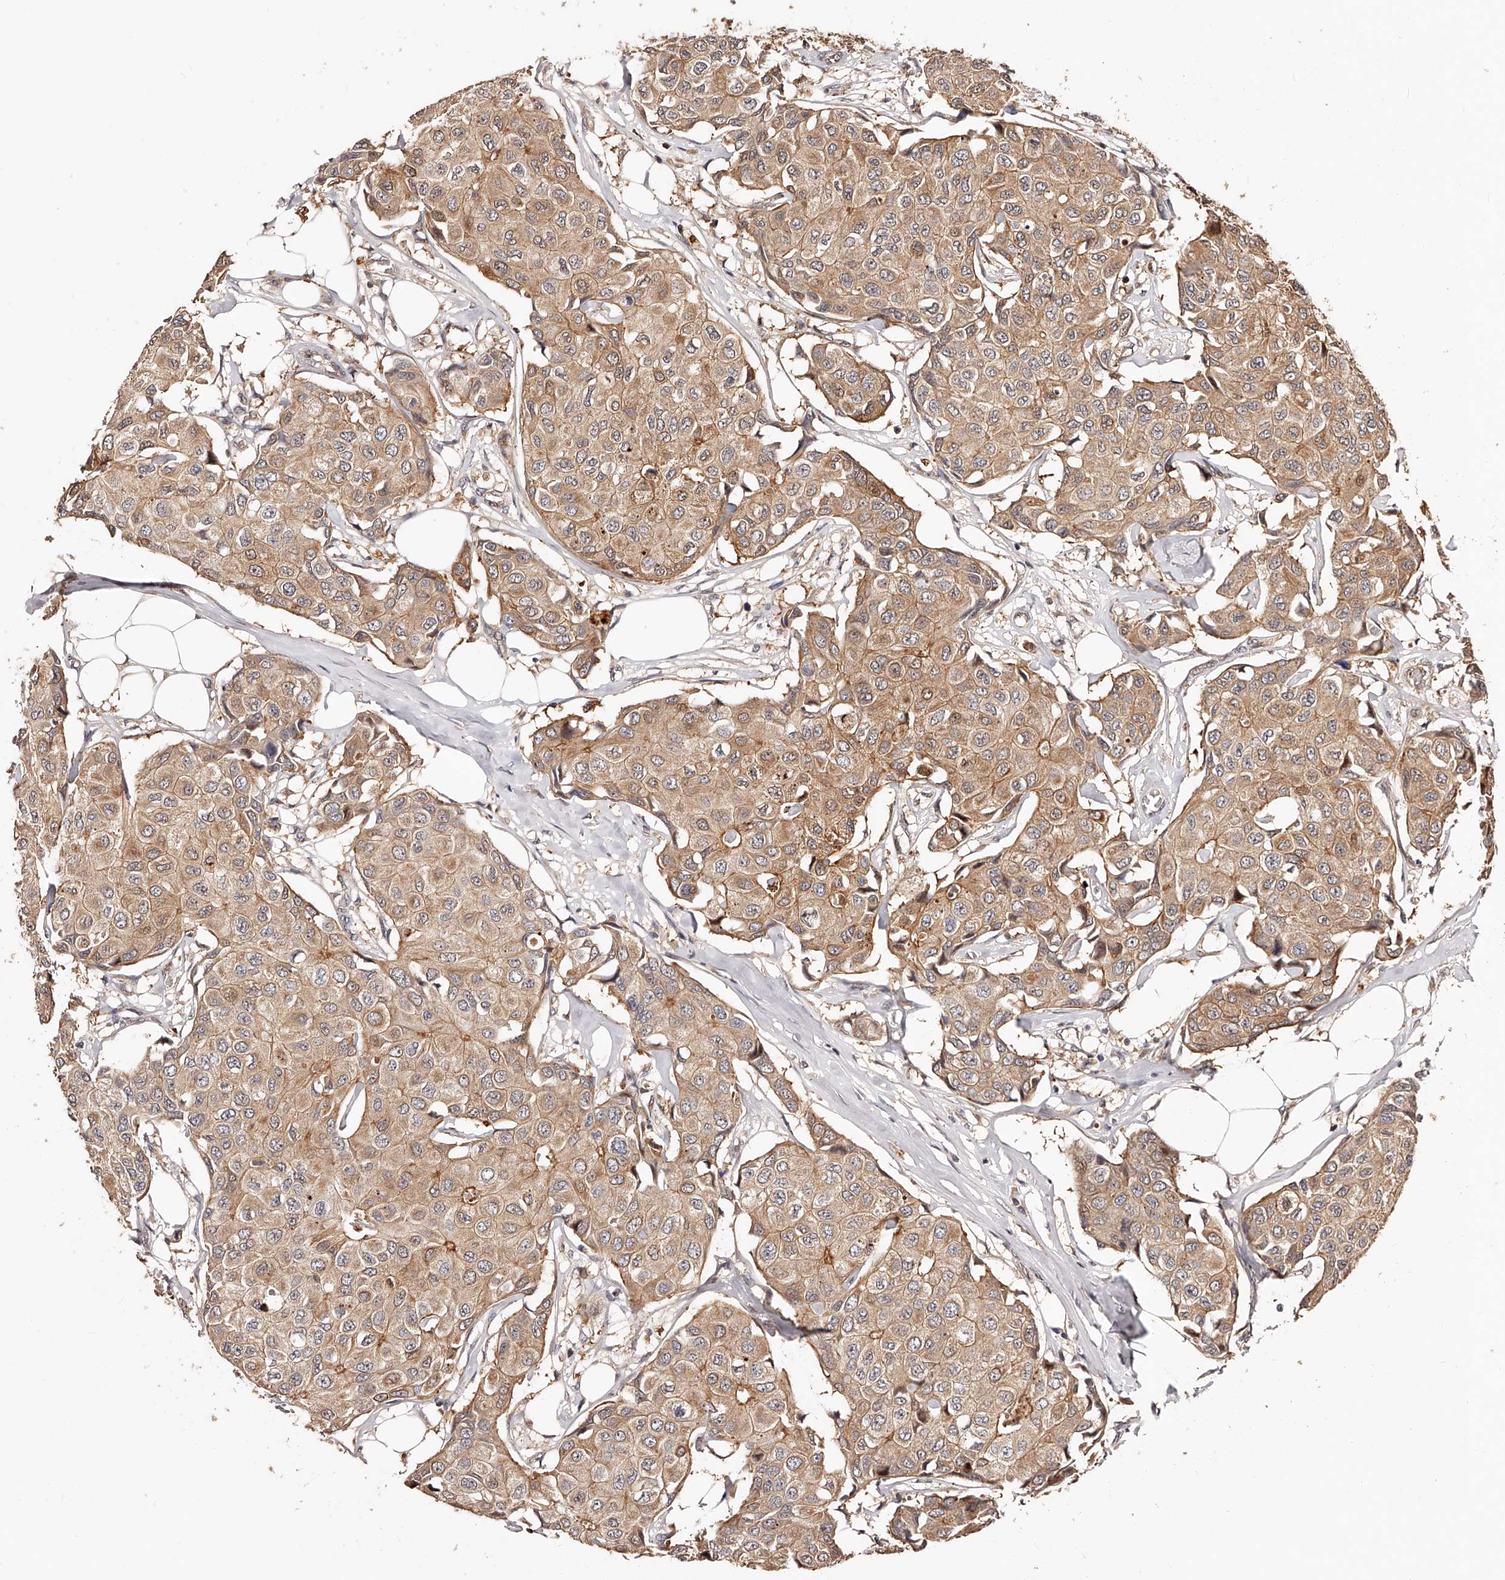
{"staining": {"intensity": "moderate", "quantity": ">75%", "location": "cytoplasmic/membranous"}, "tissue": "breast cancer", "cell_type": "Tumor cells", "image_type": "cancer", "snomed": [{"axis": "morphology", "description": "Duct carcinoma"}, {"axis": "topography", "description": "Breast"}], "caption": "Protein expression analysis of breast cancer exhibits moderate cytoplasmic/membranous staining in approximately >75% of tumor cells.", "gene": "CUL7", "patient": {"sex": "female", "age": 80}}